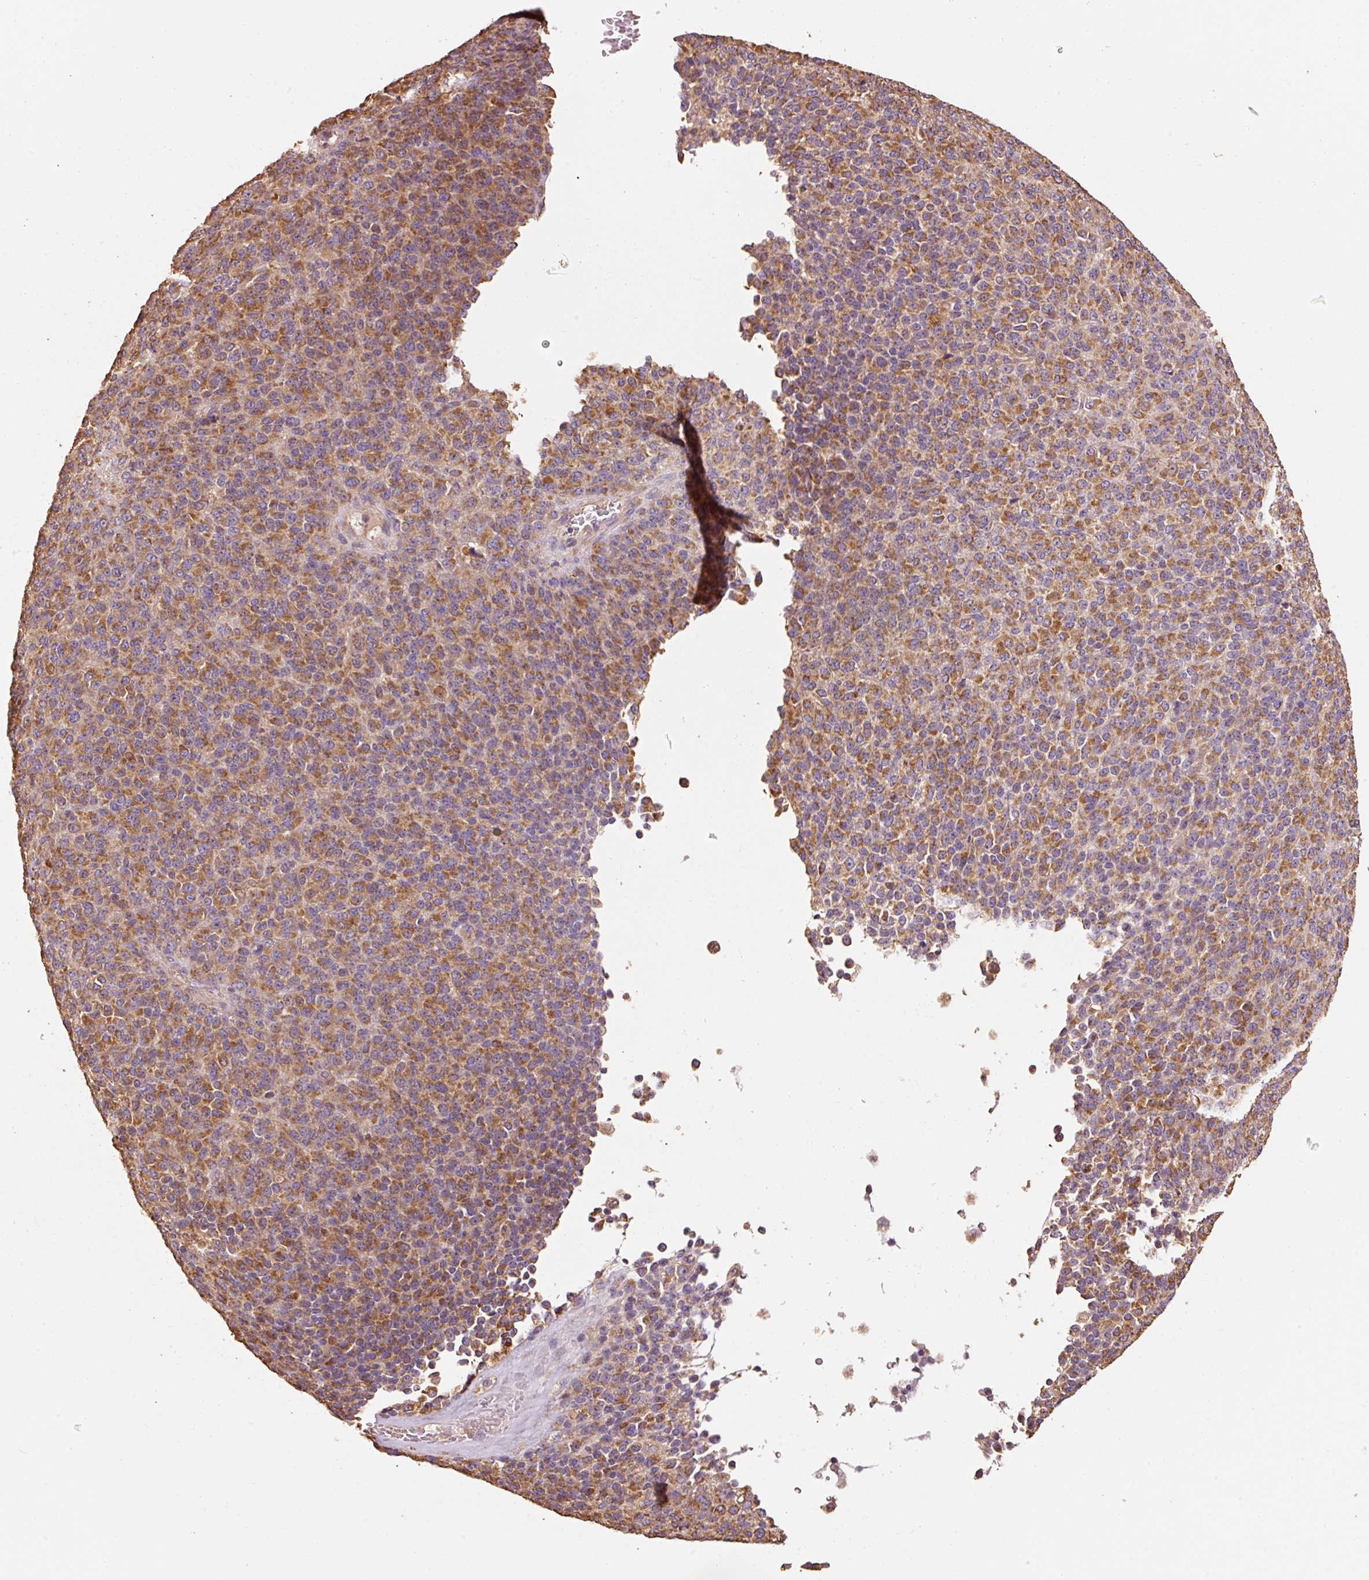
{"staining": {"intensity": "moderate", "quantity": ">75%", "location": "cytoplasmic/membranous"}, "tissue": "melanoma", "cell_type": "Tumor cells", "image_type": "cancer", "snomed": [{"axis": "morphology", "description": "Malignant melanoma, Metastatic site"}, {"axis": "topography", "description": "Brain"}], "caption": "Melanoma stained with immunohistochemistry (IHC) displays moderate cytoplasmic/membranous expression in about >75% of tumor cells.", "gene": "EFHC1", "patient": {"sex": "female", "age": 56}}